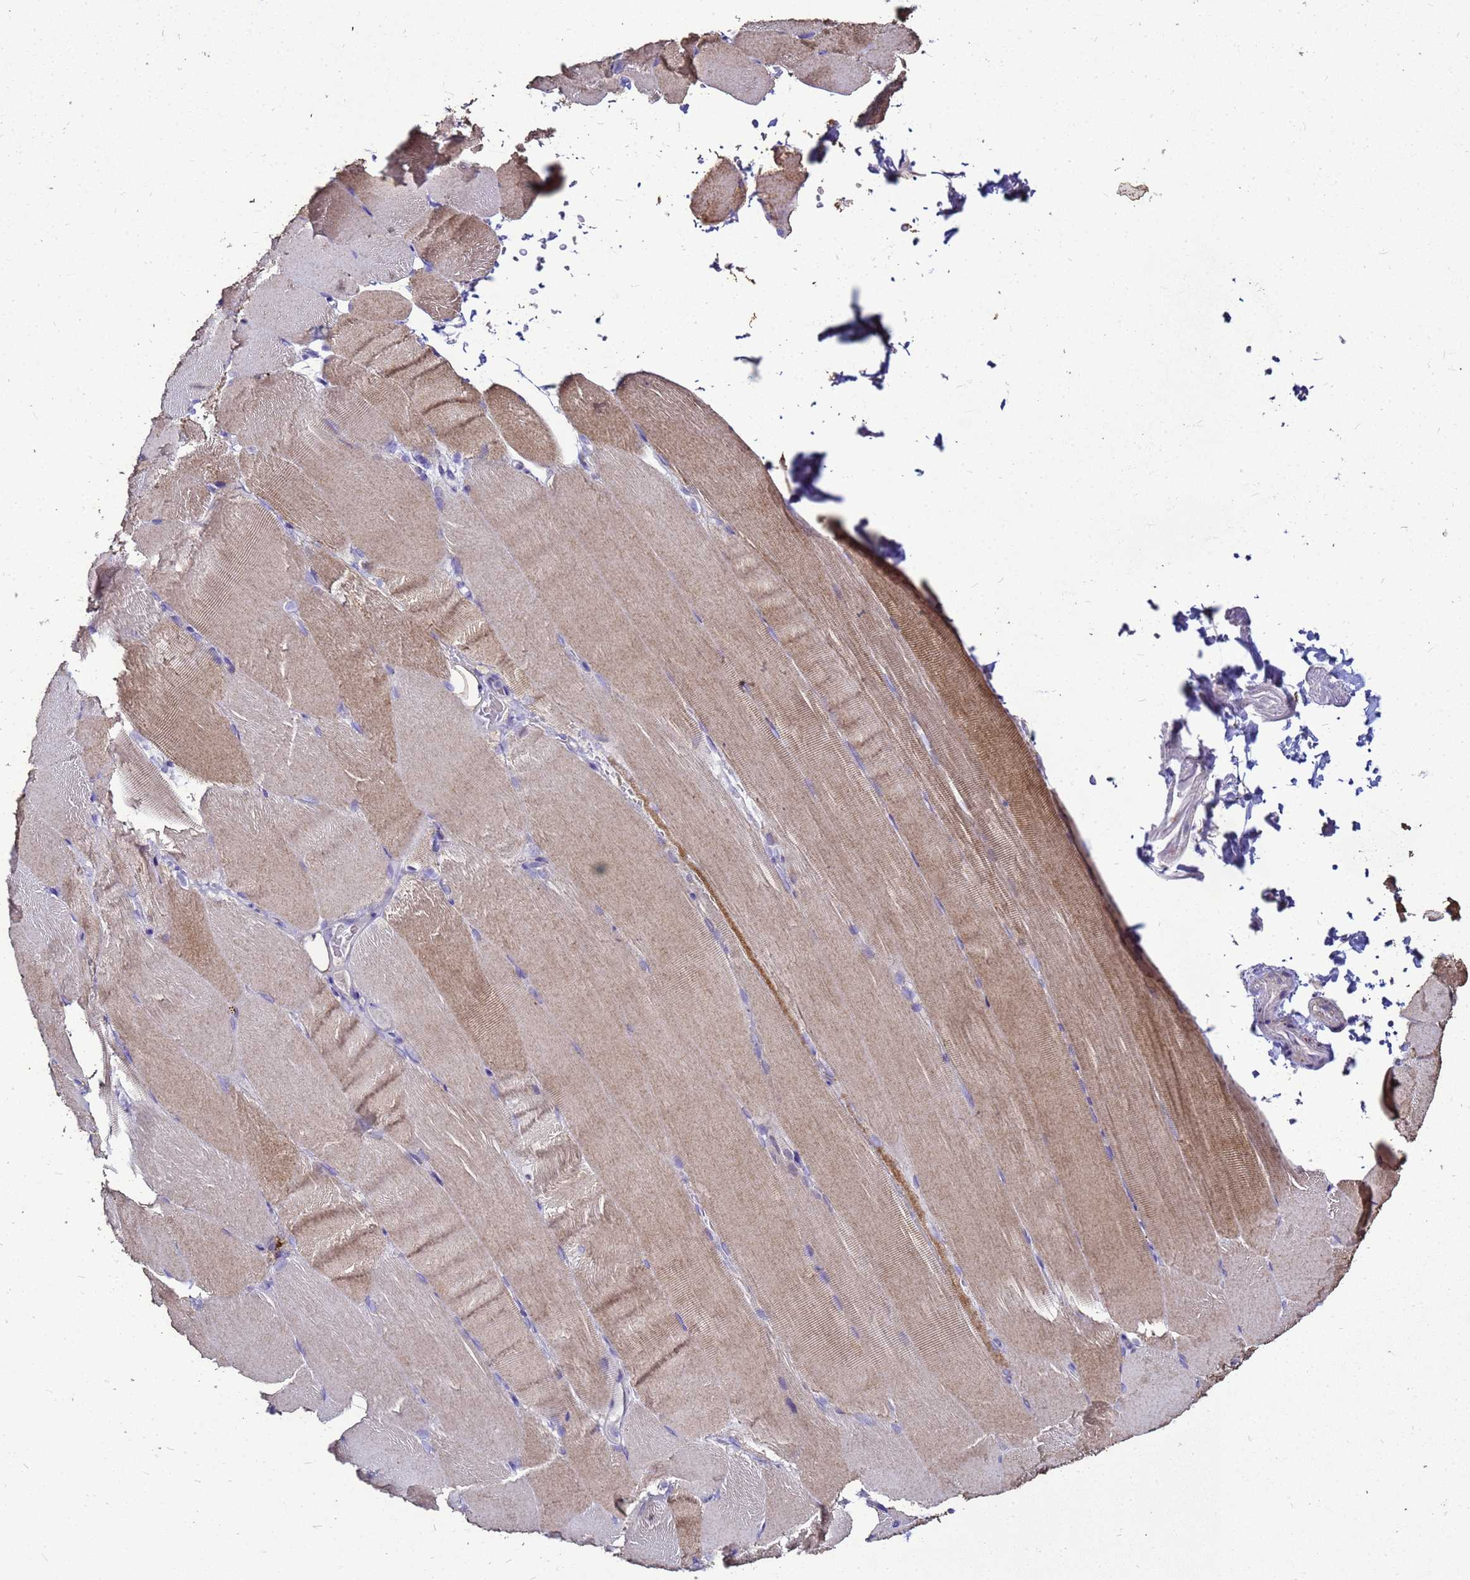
{"staining": {"intensity": "weak", "quantity": ">75%", "location": "cytoplasmic/membranous"}, "tissue": "skeletal muscle", "cell_type": "Myocytes", "image_type": "normal", "snomed": [{"axis": "morphology", "description": "Normal tissue, NOS"}, {"axis": "topography", "description": "Skeletal muscle"}, {"axis": "topography", "description": "Parathyroid gland"}], "caption": "This histopathology image demonstrates IHC staining of benign human skeletal muscle, with low weak cytoplasmic/membranous positivity in approximately >75% of myocytes.", "gene": "S100A2", "patient": {"sex": "female", "age": 37}}